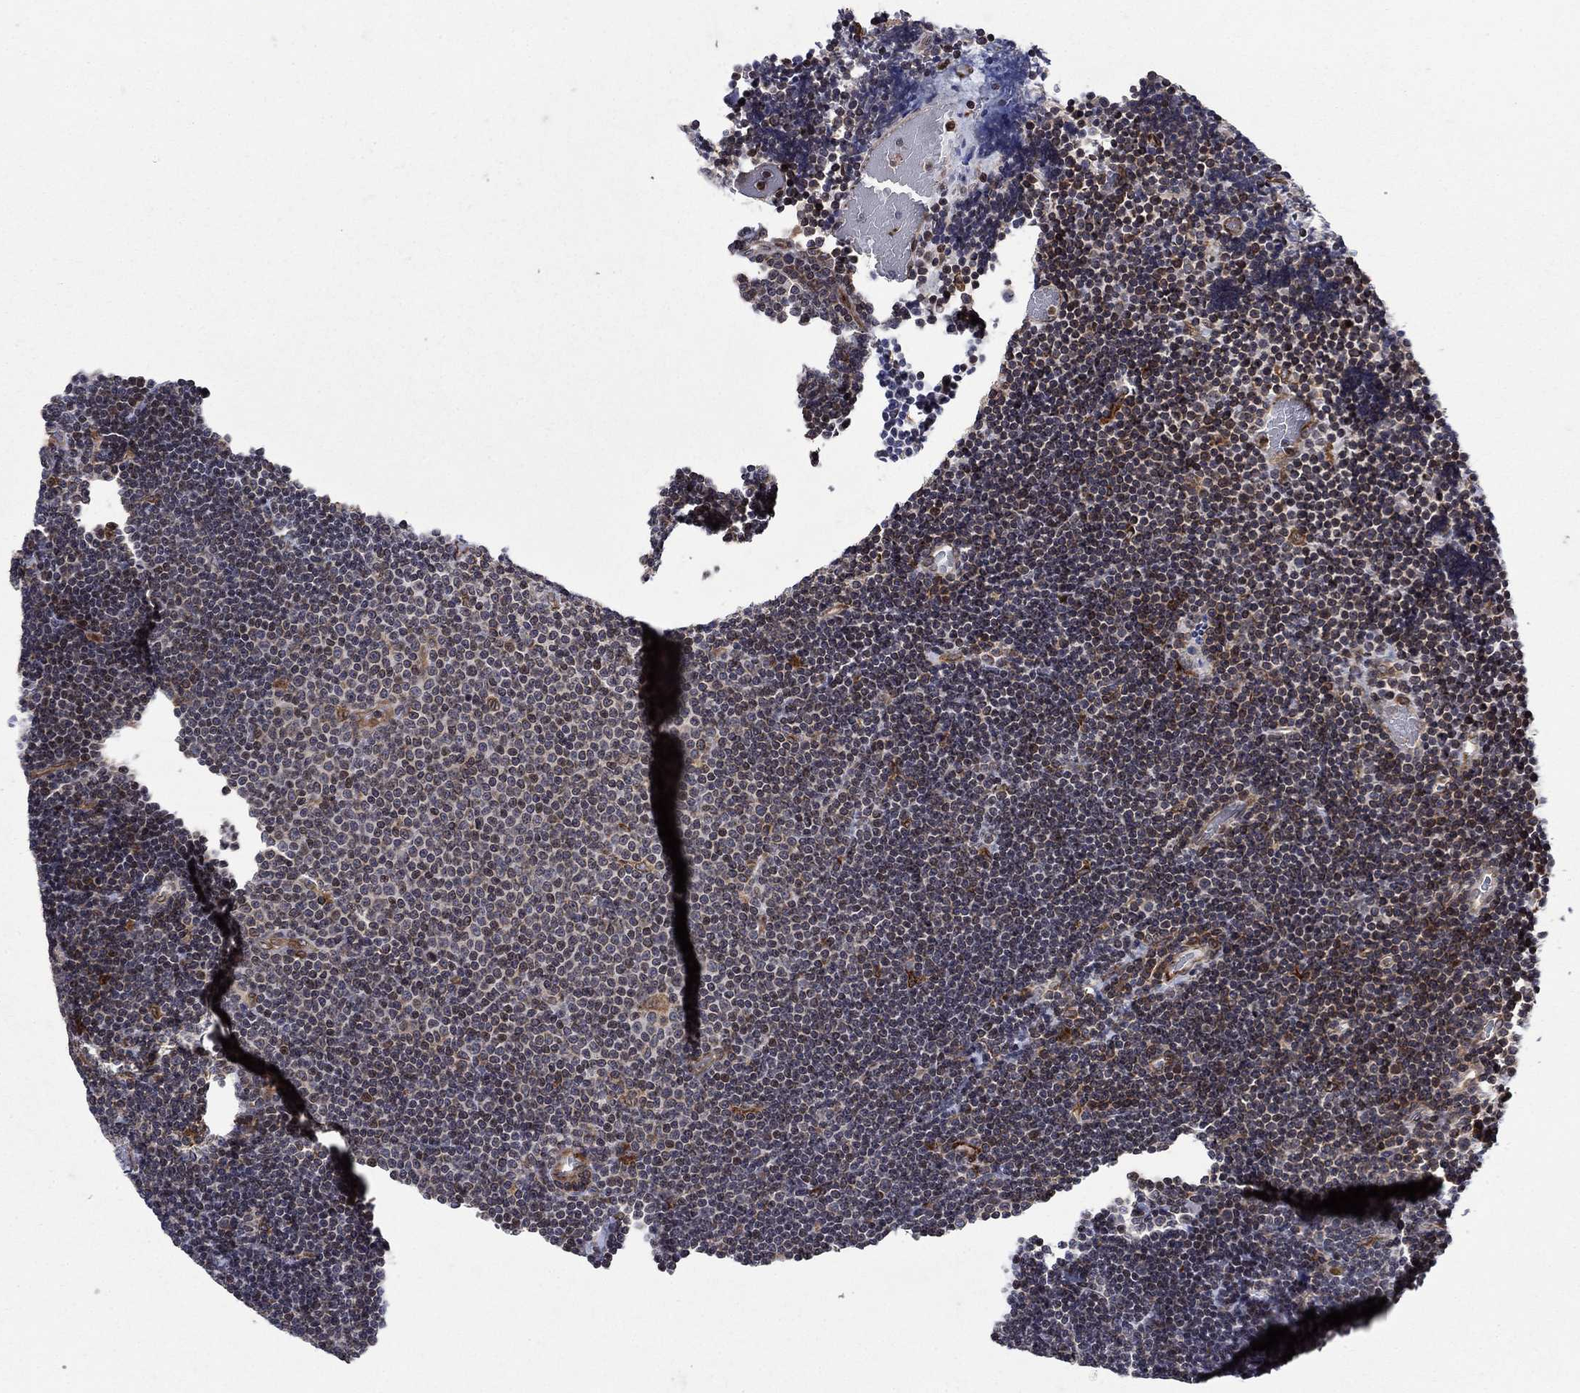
{"staining": {"intensity": "weak", "quantity": "25%-75%", "location": "cytoplasmic/membranous"}, "tissue": "lymphoma", "cell_type": "Tumor cells", "image_type": "cancer", "snomed": [{"axis": "morphology", "description": "Malignant lymphoma, non-Hodgkin's type, Low grade"}, {"axis": "topography", "description": "Brain"}], "caption": "A brown stain shows weak cytoplasmic/membranous positivity of a protein in human malignant lymphoma, non-Hodgkin's type (low-grade) tumor cells.", "gene": "DHRS7", "patient": {"sex": "female", "age": 66}}